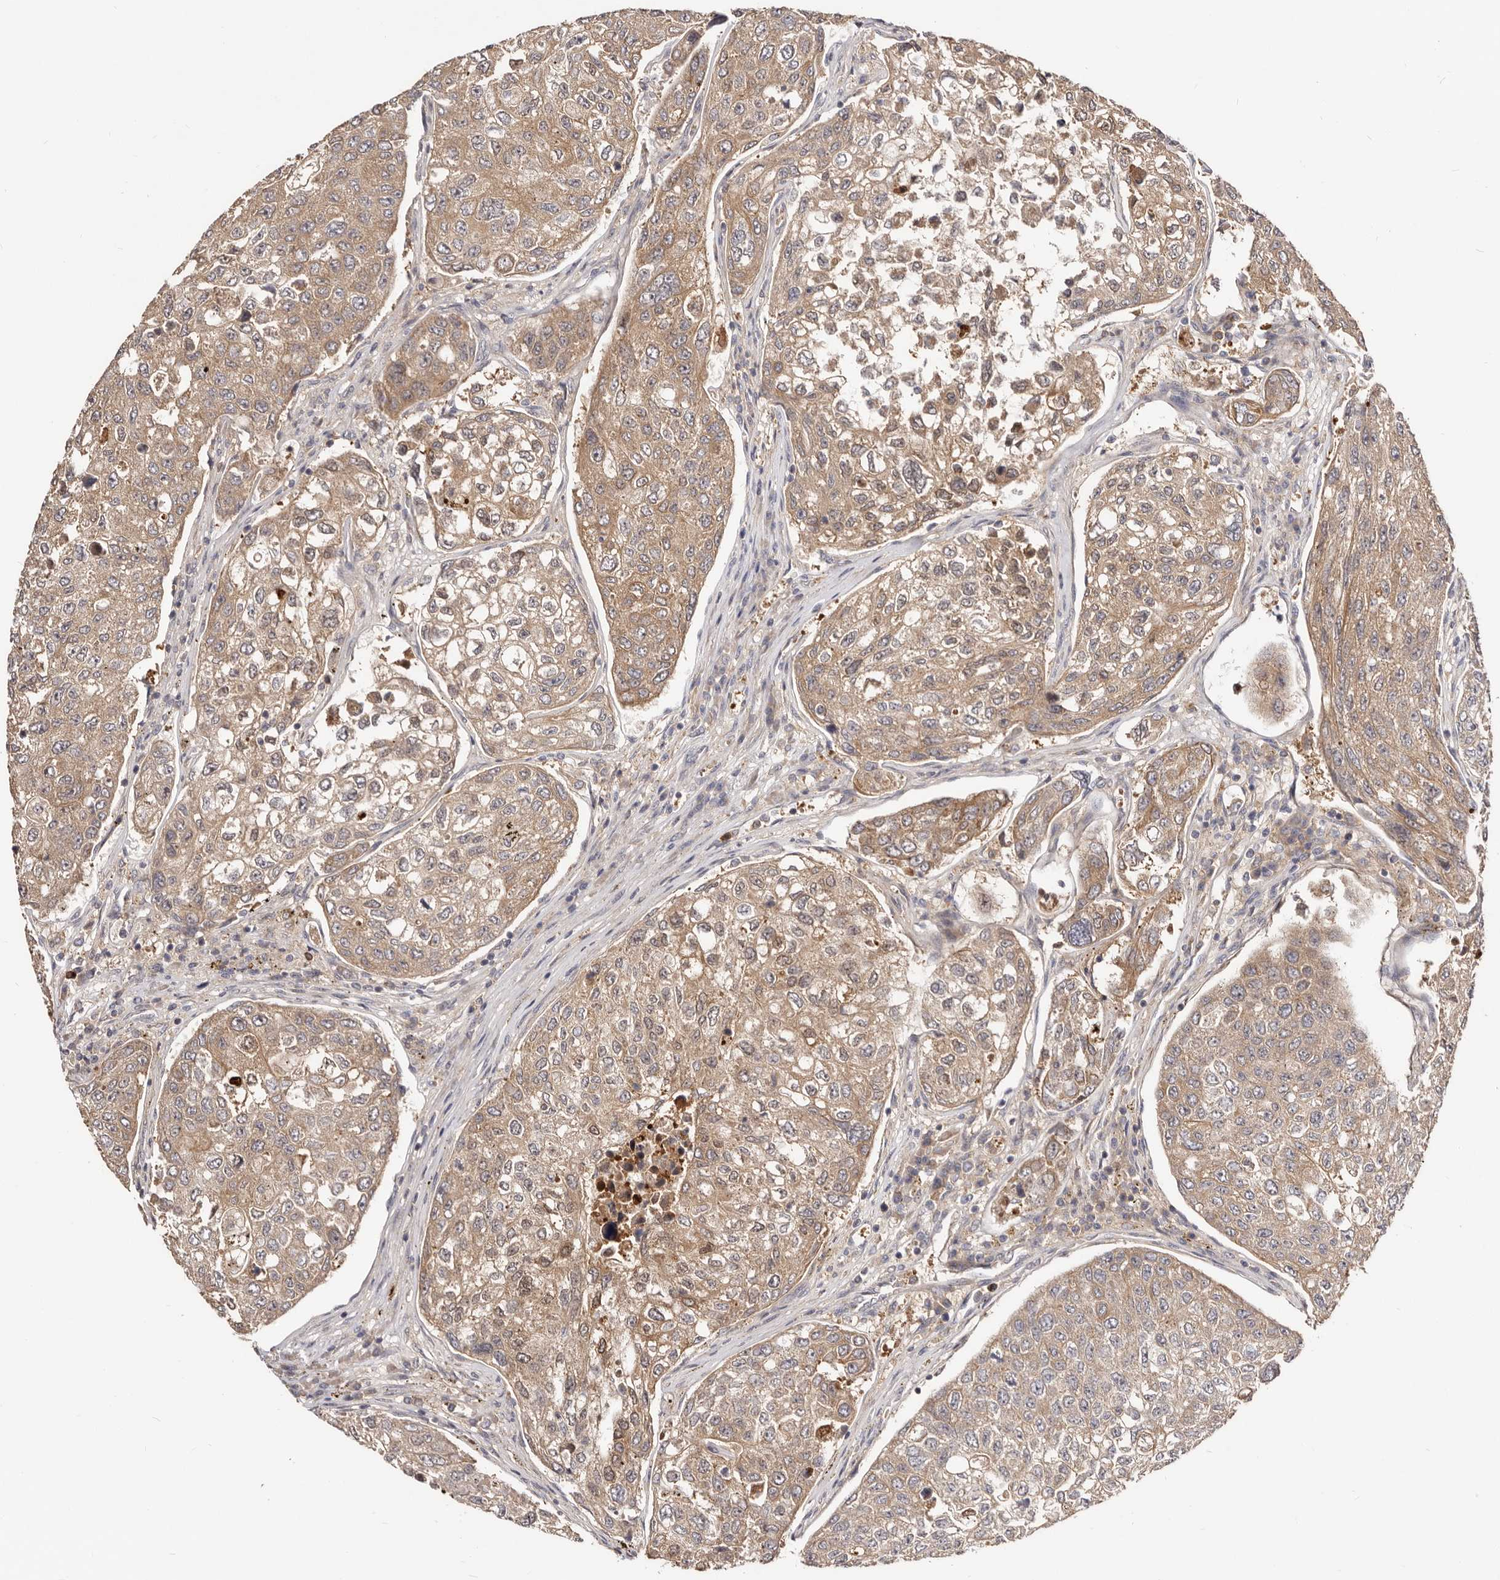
{"staining": {"intensity": "moderate", "quantity": ">75%", "location": "cytoplasmic/membranous"}, "tissue": "urothelial cancer", "cell_type": "Tumor cells", "image_type": "cancer", "snomed": [{"axis": "morphology", "description": "Urothelial carcinoma, High grade"}, {"axis": "topography", "description": "Lymph node"}, {"axis": "topography", "description": "Urinary bladder"}], "caption": "Immunohistochemistry of high-grade urothelial carcinoma shows medium levels of moderate cytoplasmic/membranous expression in about >75% of tumor cells.", "gene": "TC2N", "patient": {"sex": "male", "age": 51}}